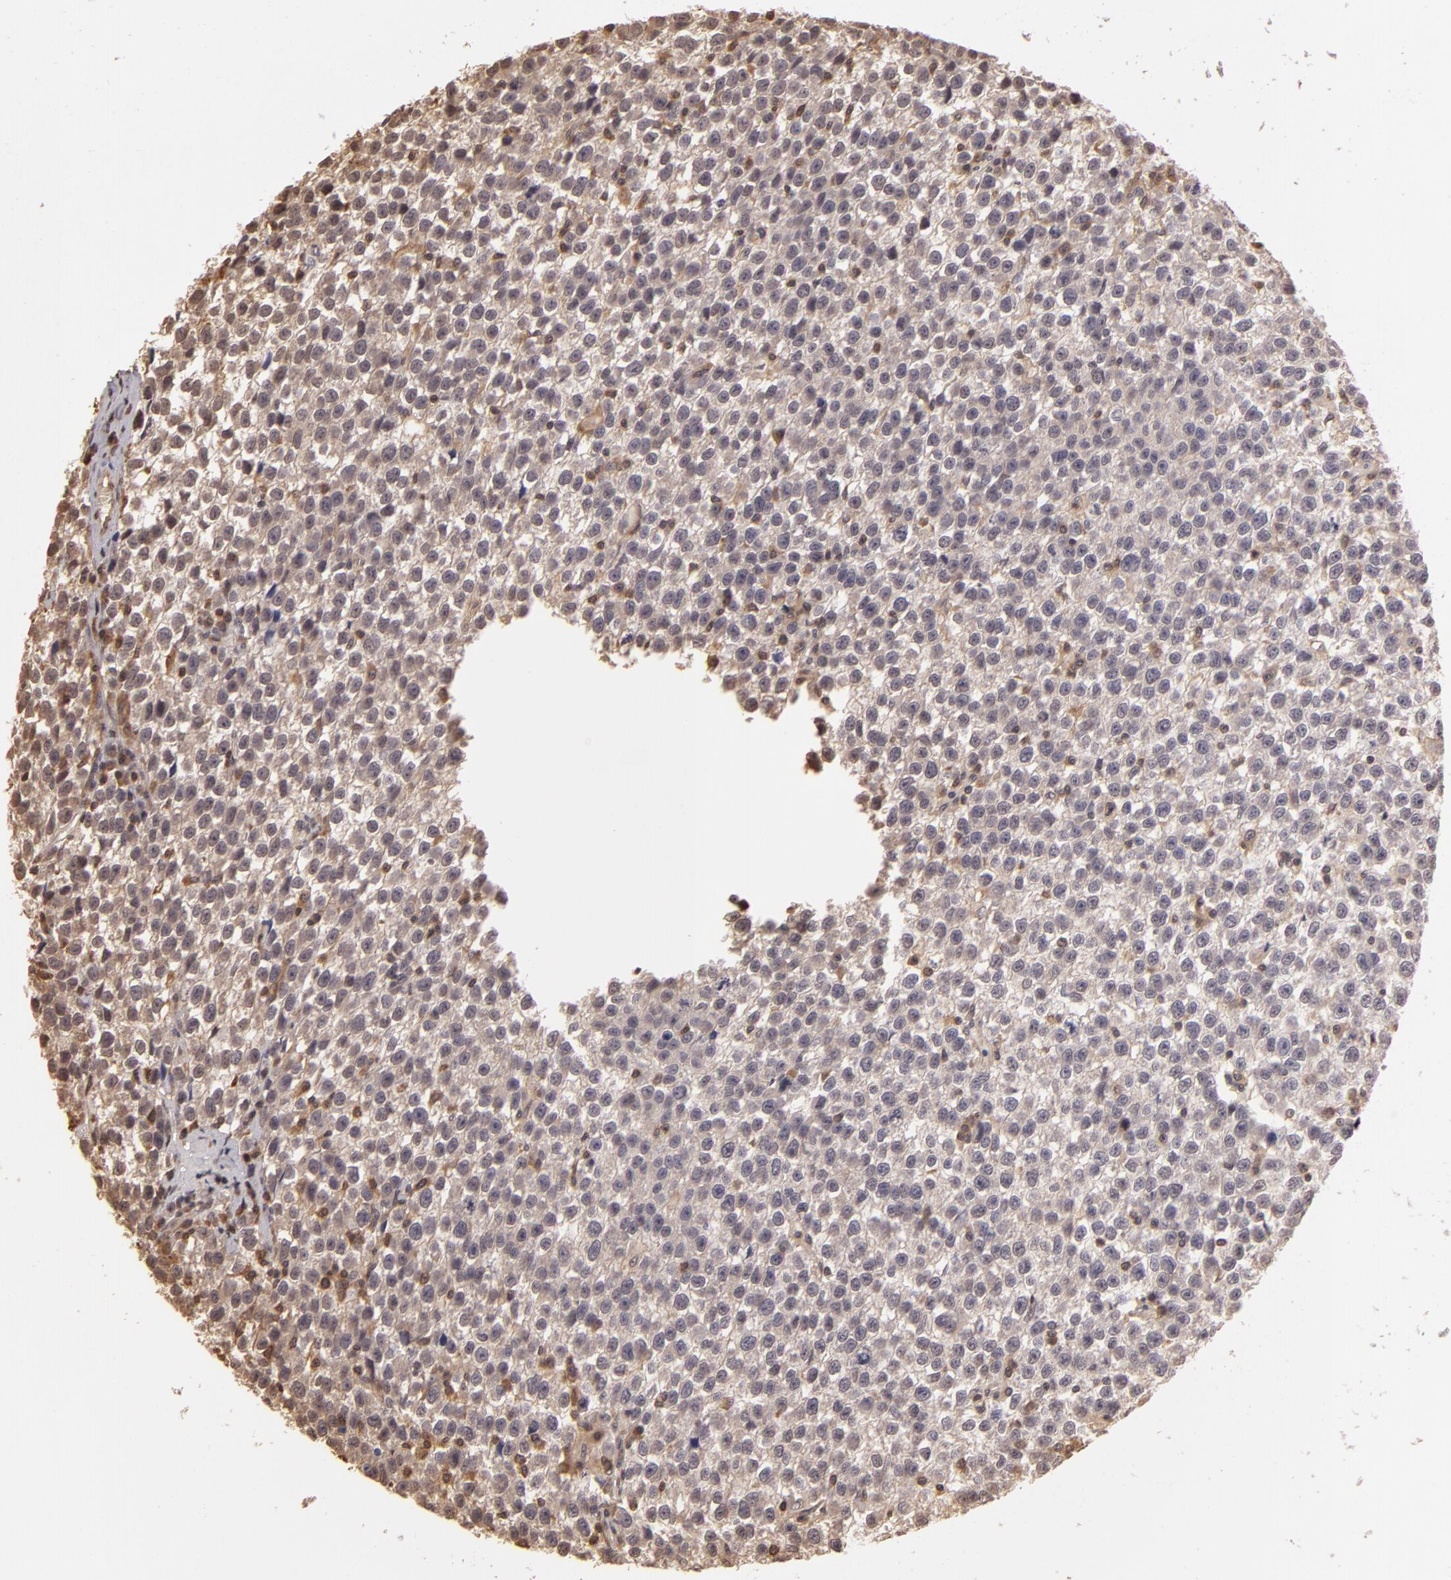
{"staining": {"intensity": "negative", "quantity": "none", "location": "none"}, "tissue": "testis cancer", "cell_type": "Tumor cells", "image_type": "cancer", "snomed": [{"axis": "morphology", "description": "Seminoma, NOS"}, {"axis": "topography", "description": "Testis"}], "caption": "Immunohistochemistry (IHC) histopathology image of neoplastic tissue: seminoma (testis) stained with DAB demonstrates no significant protein expression in tumor cells. (DAB immunohistochemistry with hematoxylin counter stain).", "gene": "ARPC2", "patient": {"sex": "male", "age": 35}}